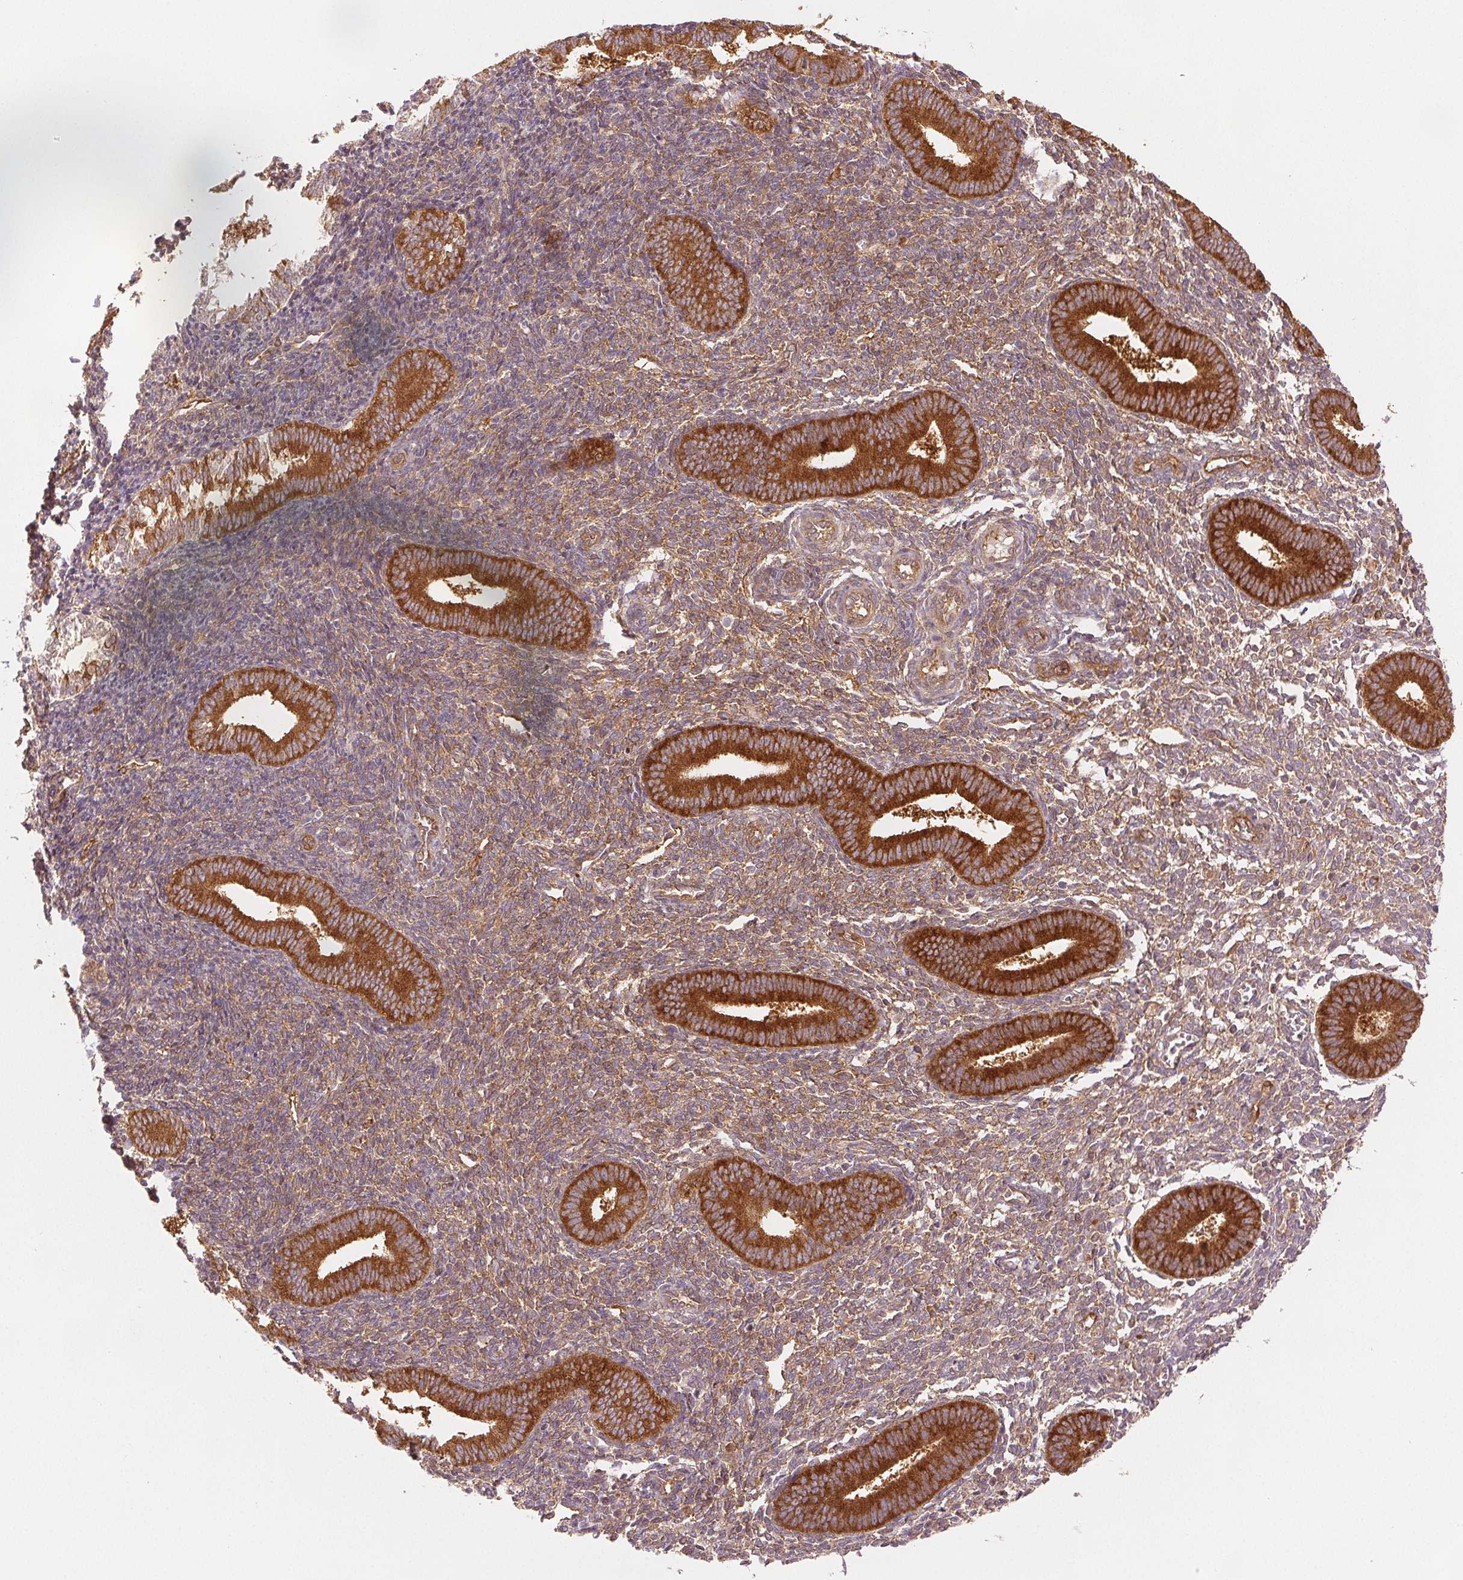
{"staining": {"intensity": "weak", "quantity": ">75%", "location": "cytoplasmic/membranous"}, "tissue": "endometrium", "cell_type": "Cells in endometrial stroma", "image_type": "normal", "snomed": [{"axis": "morphology", "description": "Normal tissue, NOS"}, {"axis": "topography", "description": "Endometrium"}], "caption": "IHC staining of benign endometrium, which demonstrates low levels of weak cytoplasmic/membranous positivity in approximately >75% of cells in endometrial stroma indicating weak cytoplasmic/membranous protein expression. The staining was performed using DAB (3,3'-diaminobenzidine) (brown) for protein detection and nuclei were counterstained in hematoxylin (blue).", "gene": "DIAPH2", "patient": {"sex": "female", "age": 25}}